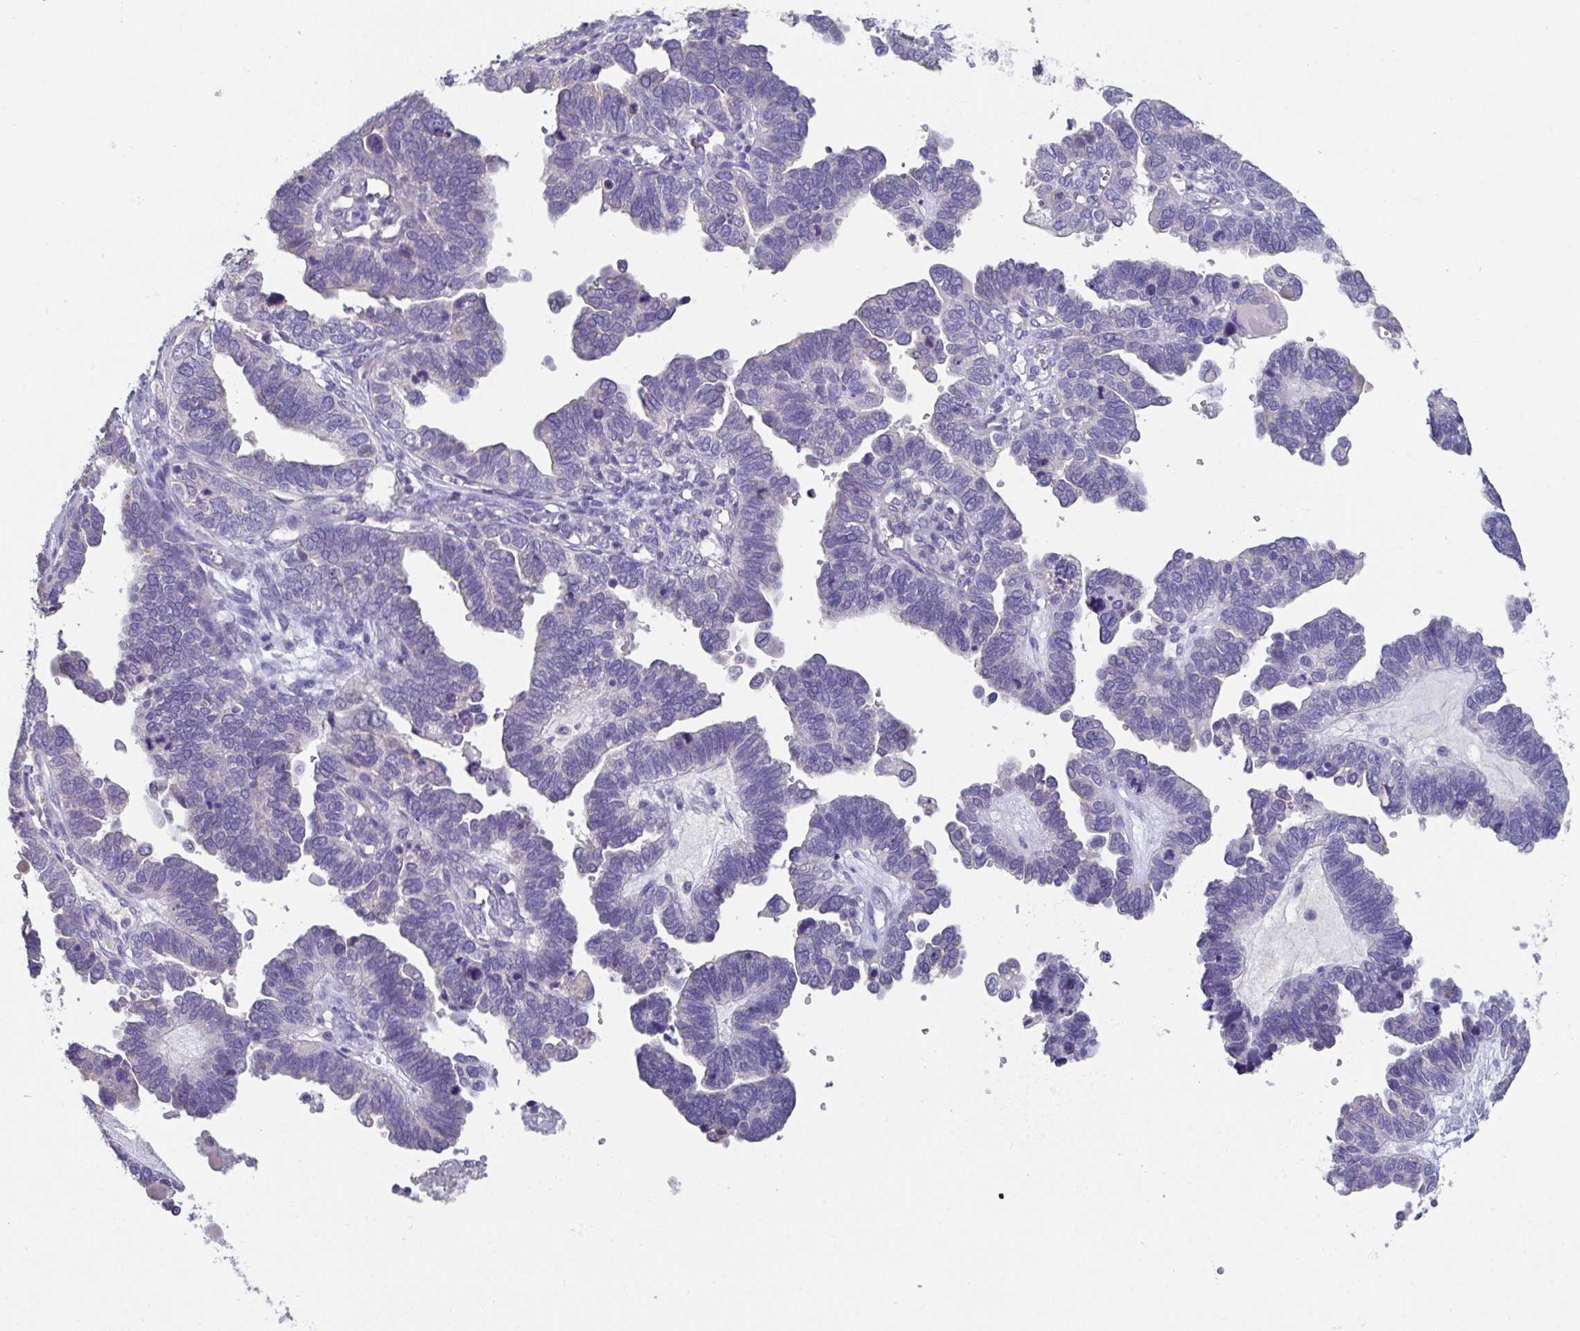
{"staining": {"intensity": "negative", "quantity": "none", "location": "none"}, "tissue": "ovarian cancer", "cell_type": "Tumor cells", "image_type": "cancer", "snomed": [{"axis": "morphology", "description": "Cystadenocarcinoma, serous, NOS"}, {"axis": "topography", "description": "Ovary"}], "caption": "Ovarian serous cystadenocarcinoma was stained to show a protein in brown. There is no significant staining in tumor cells.", "gene": "SLC44A4", "patient": {"sex": "female", "age": 51}}